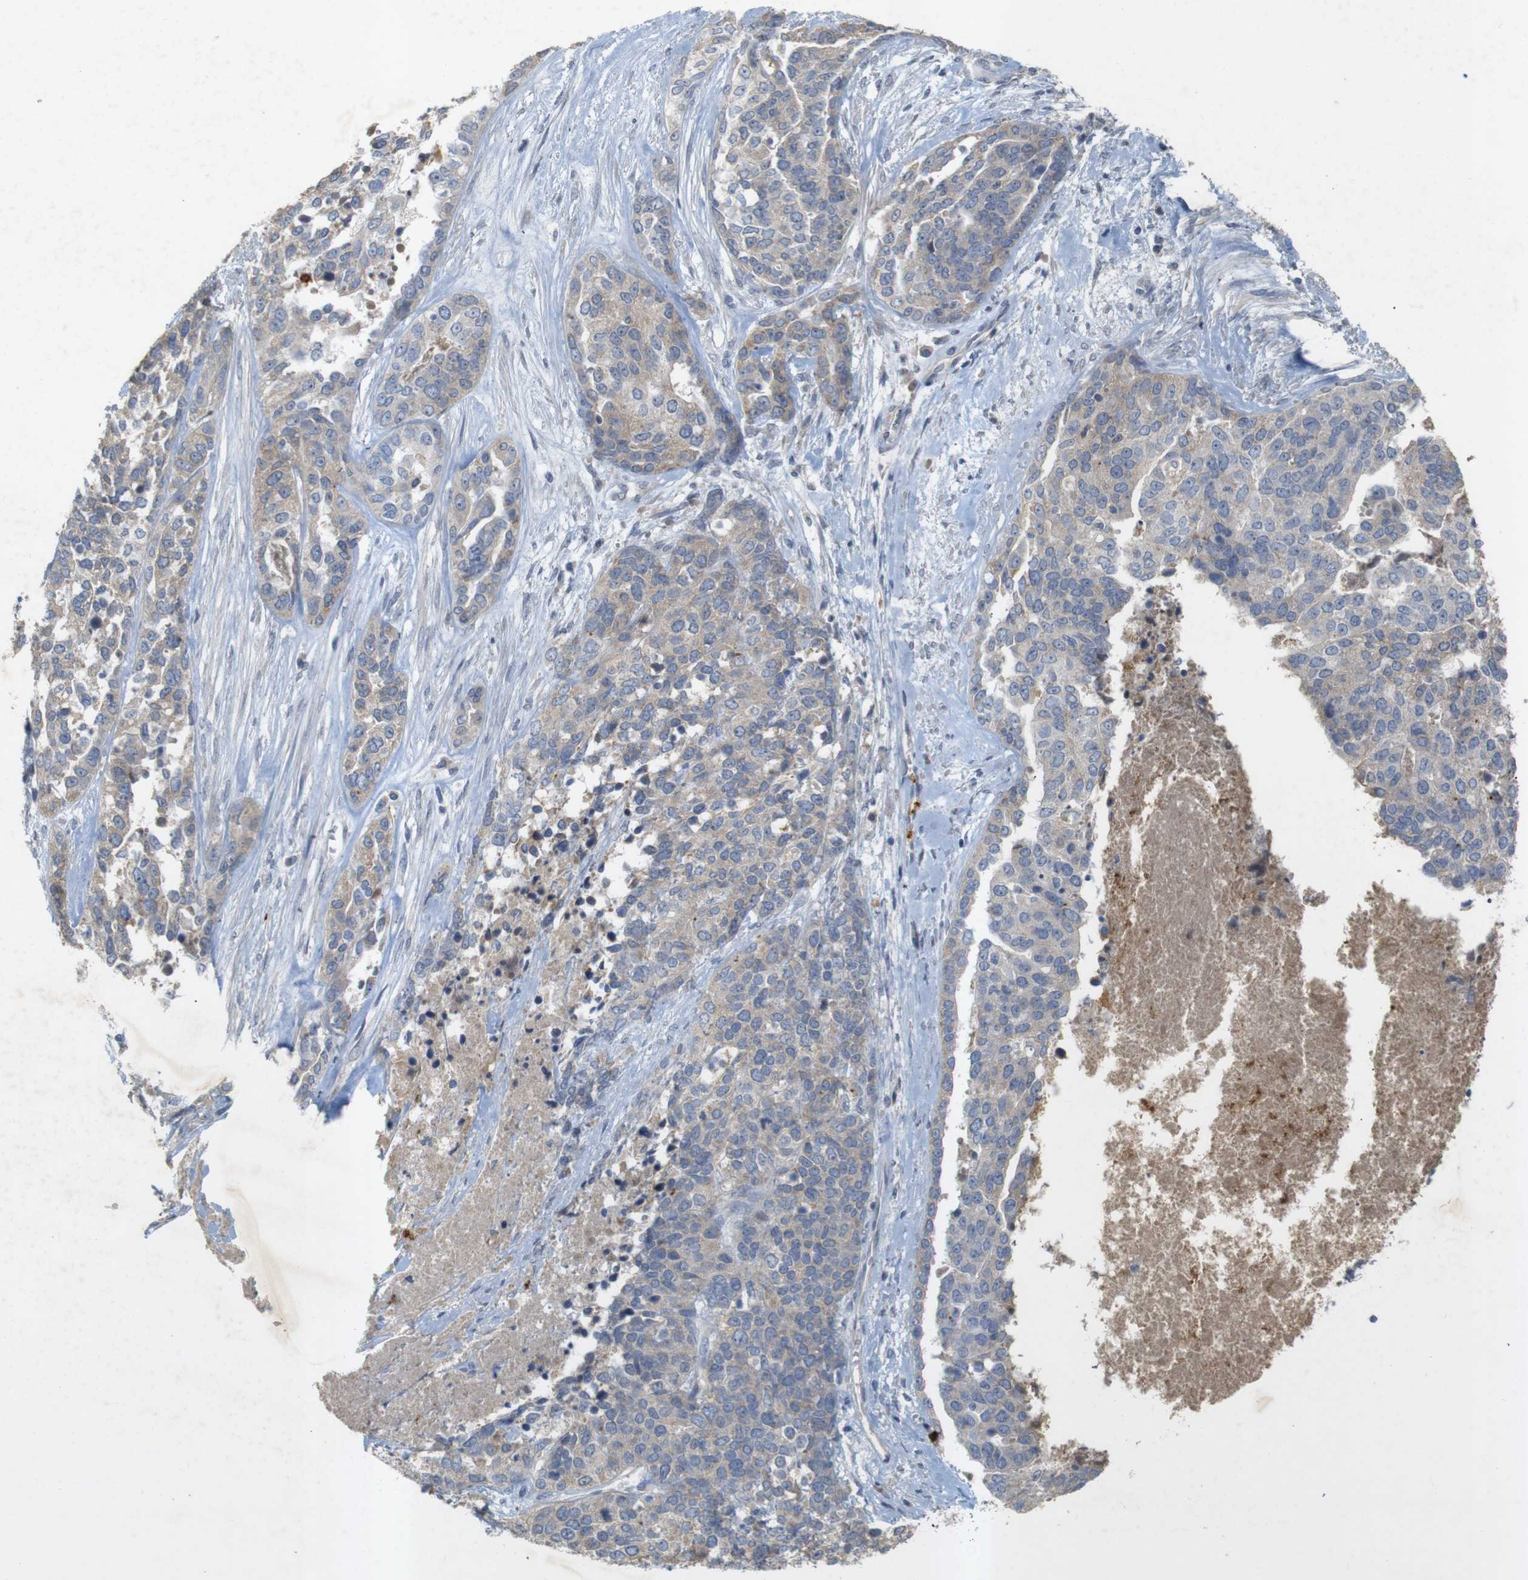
{"staining": {"intensity": "weak", "quantity": "25%-75%", "location": "cytoplasmic/membranous"}, "tissue": "ovarian cancer", "cell_type": "Tumor cells", "image_type": "cancer", "snomed": [{"axis": "morphology", "description": "Cystadenocarcinoma, serous, NOS"}, {"axis": "topography", "description": "Ovary"}], "caption": "Immunohistochemical staining of human ovarian cancer (serous cystadenocarcinoma) displays low levels of weak cytoplasmic/membranous protein positivity in about 25%-75% of tumor cells. Using DAB (3,3'-diaminobenzidine) (brown) and hematoxylin (blue) stains, captured at high magnification using brightfield microscopy.", "gene": "TSPAN14", "patient": {"sex": "female", "age": 44}}